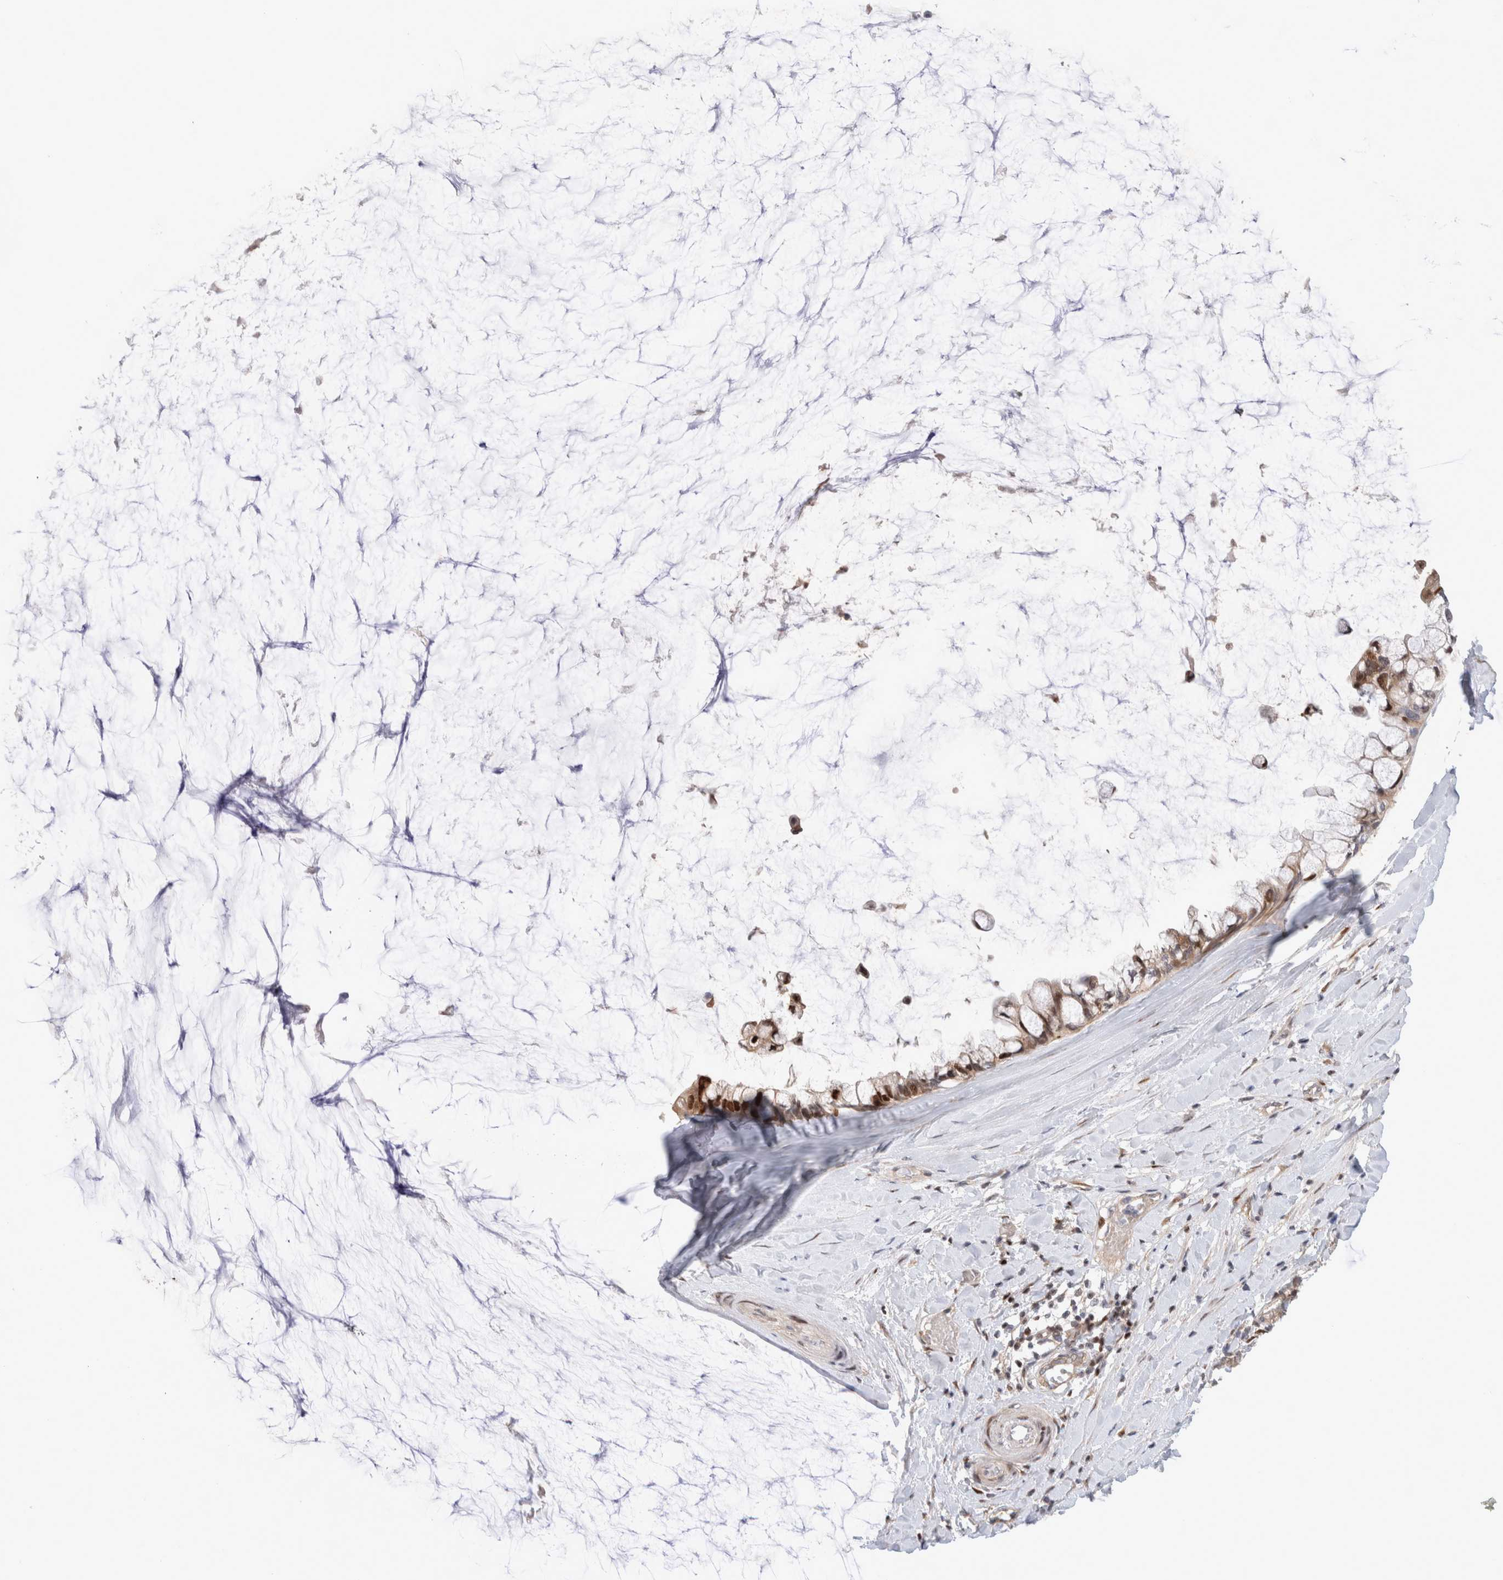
{"staining": {"intensity": "moderate", "quantity": ">75%", "location": "cytoplasmic/membranous,nuclear"}, "tissue": "ovarian cancer", "cell_type": "Tumor cells", "image_type": "cancer", "snomed": [{"axis": "morphology", "description": "Cystadenocarcinoma, mucinous, NOS"}, {"axis": "topography", "description": "Ovary"}], "caption": "The photomicrograph displays staining of mucinous cystadenocarcinoma (ovarian), revealing moderate cytoplasmic/membranous and nuclear protein expression (brown color) within tumor cells. (IHC, brightfield microscopy, high magnification).", "gene": "TCF4", "patient": {"sex": "female", "age": 39}}